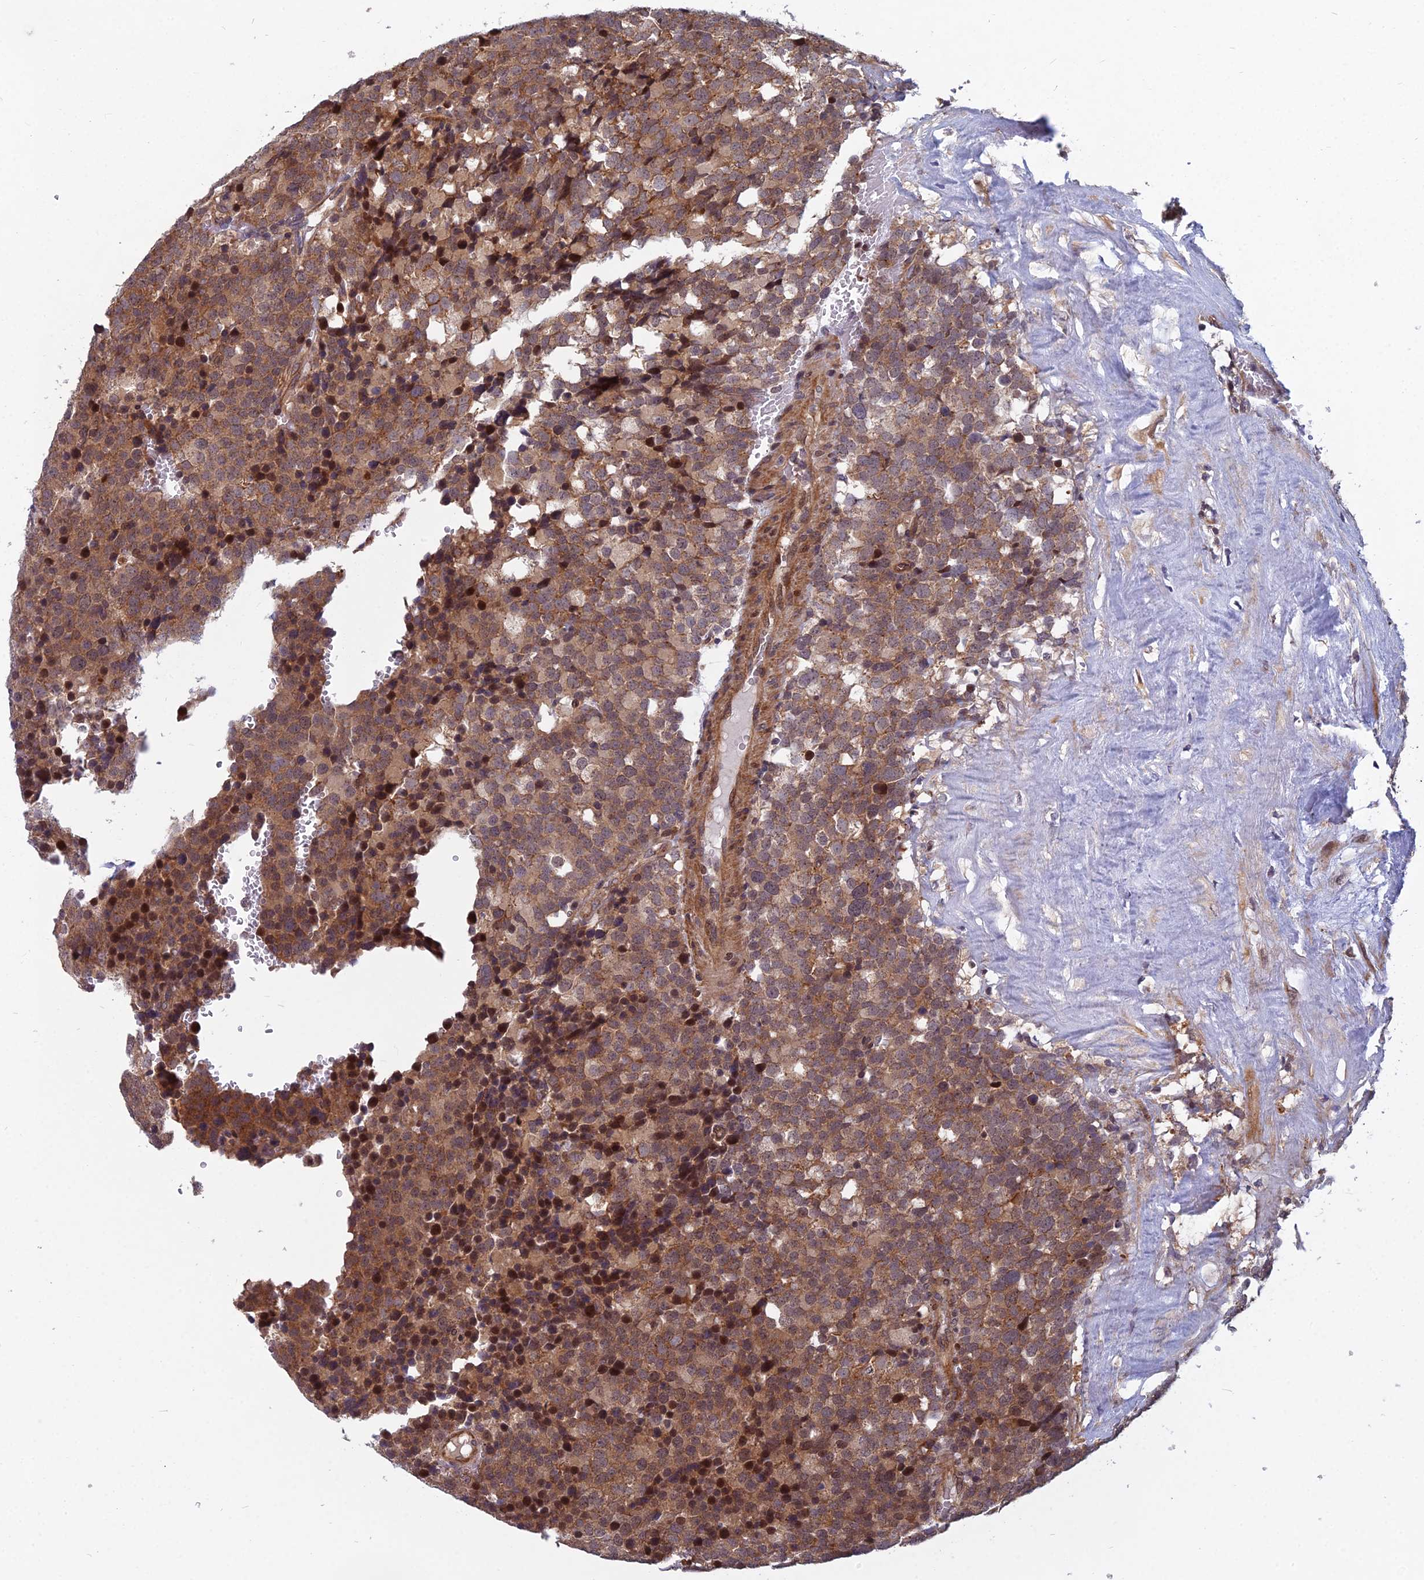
{"staining": {"intensity": "moderate", "quantity": ">75%", "location": "cytoplasmic/membranous"}, "tissue": "testis cancer", "cell_type": "Tumor cells", "image_type": "cancer", "snomed": [{"axis": "morphology", "description": "Seminoma, NOS"}, {"axis": "topography", "description": "Testis"}], "caption": "A micrograph showing moderate cytoplasmic/membranous staining in approximately >75% of tumor cells in testis seminoma, as visualized by brown immunohistochemical staining.", "gene": "COMMD2", "patient": {"sex": "male", "age": 71}}